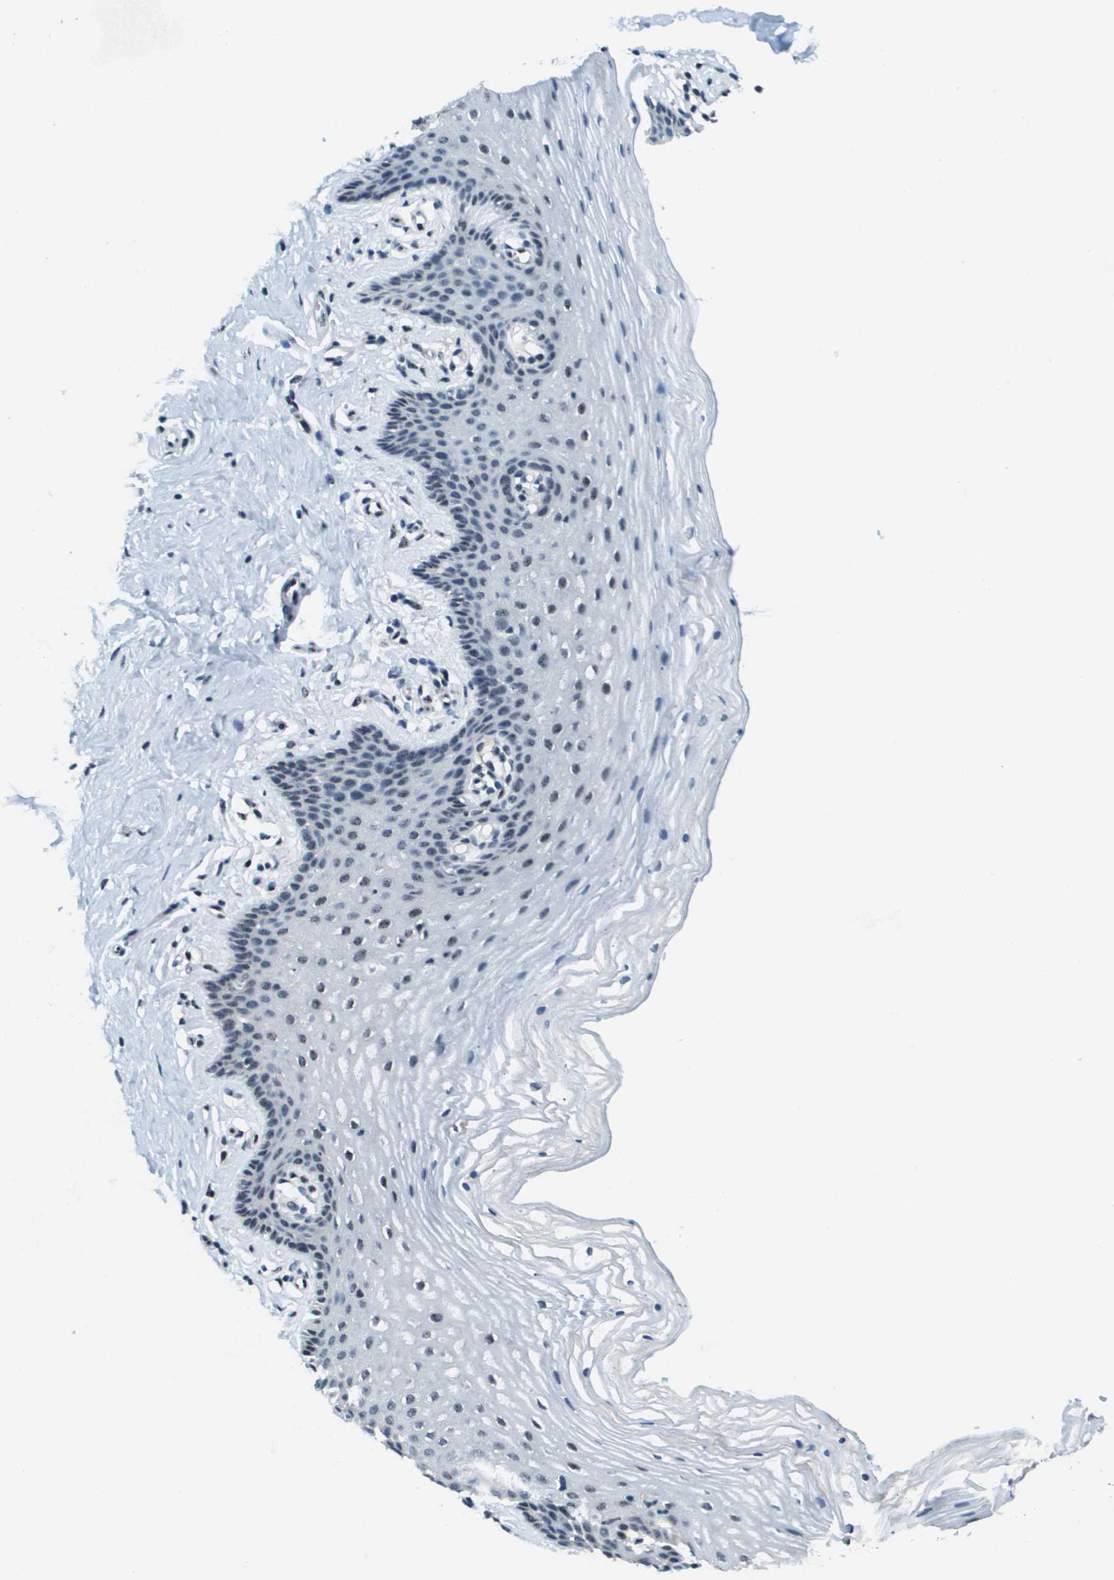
{"staining": {"intensity": "weak", "quantity": "<25%", "location": "nuclear"}, "tissue": "vagina", "cell_type": "Squamous epithelial cells", "image_type": "normal", "snomed": [{"axis": "morphology", "description": "Normal tissue, NOS"}, {"axis": "topography", "description": "Vagina"}], "caption": "Human vagina stained for a protein using IHC reveals no expression in squamous epithelial cells.", "gene": "SP100", "patient": {"sex": "female", "age": 32}}